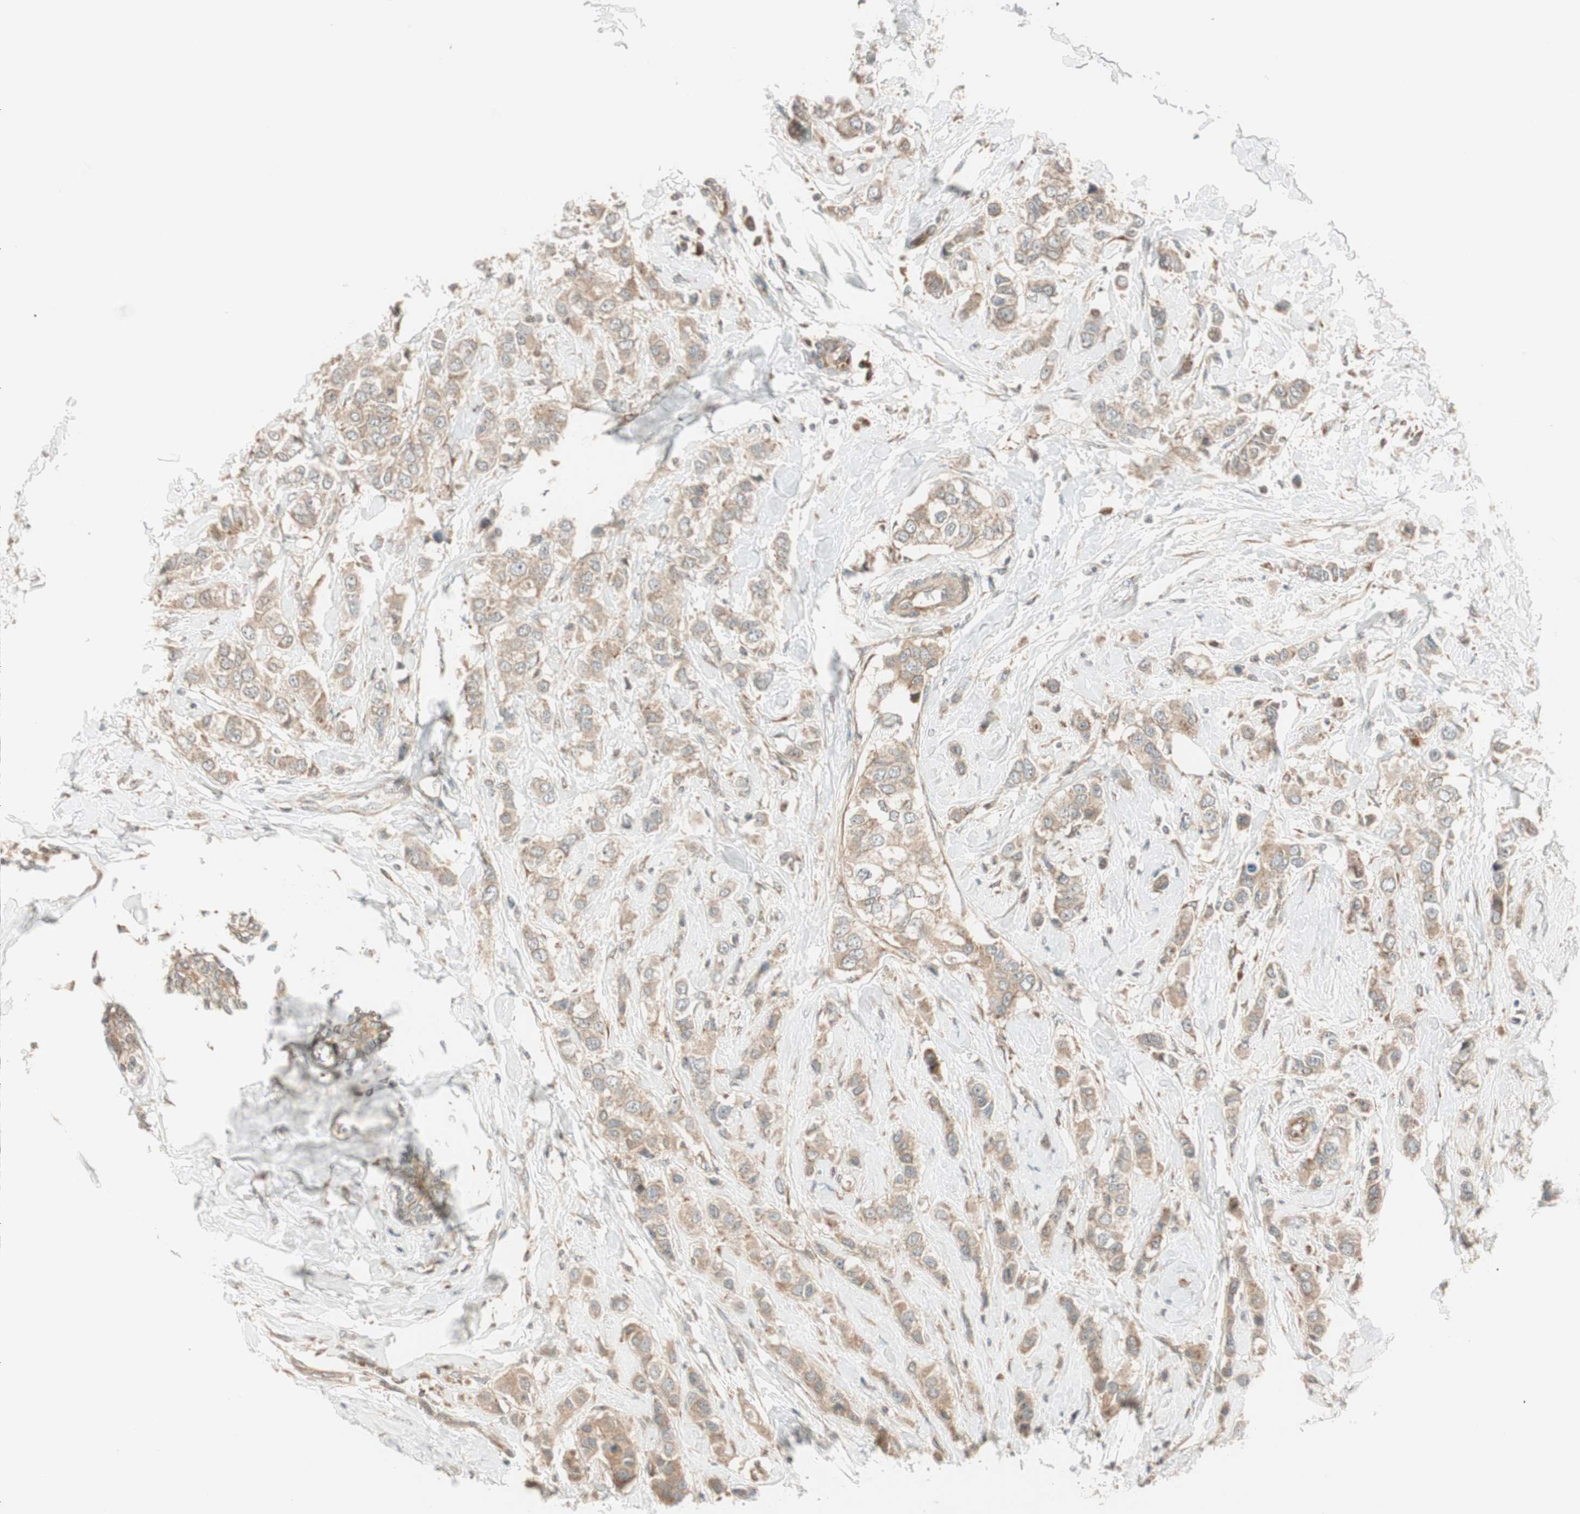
{"staining": {"intensity": "weak", "quantity": ">75%", "location": "cytoplasmic/membranous"}, "tissue": "breast cancer", "cell_type": "Tumor cells", "image_type": "cancer", "snomed": [{"axis": "morphology", "description": "Duct carcinoma"}, {"axis": "topography", "description": "Breast"}], "caption": "Intraductal carcinoma (breast) stained for a protein displays weak cytoplasmic/membranous positivity in tumor cells. The staining was performed using DAB to visualize the protein expression in brown, while the nuclei were stained in blue with hematoxylin (Magnification: 20x).", "gene": "ABI1", "patient": {"sex": "female", "age": 50}}